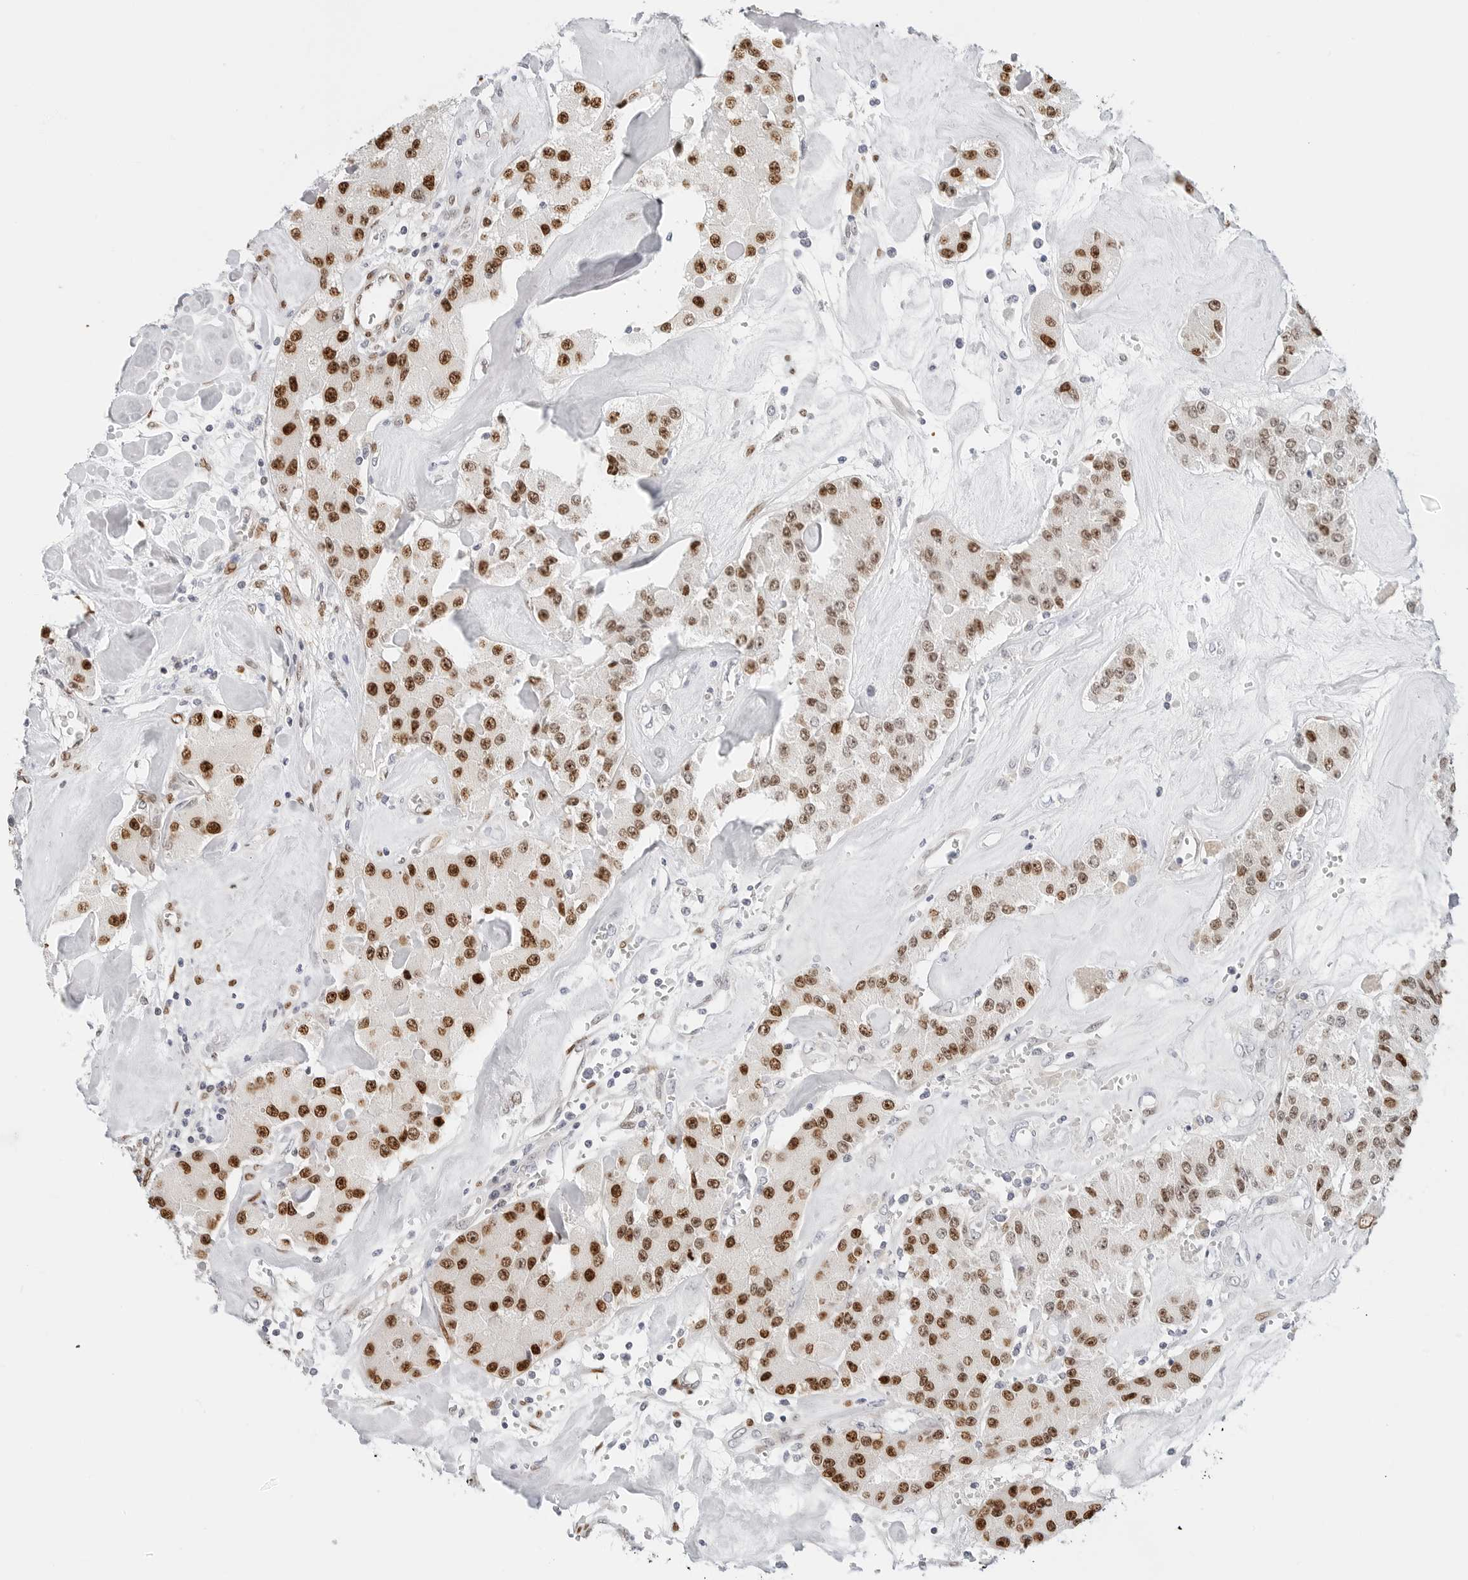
{"staining": {"intensity": "strong", "quantity": ">75%", "location": "nuclear"}, "tissue": "carcinoid", "cell_type": "Tumor cells", "image_type": "cancer", "snomed": [{"axis": "morphology", "description": "Carcinoid, malignant, NOS"}, {"axis": "topography", "description": "Pancreas"}], "caption": "A brown stain labels strong nuclear positivity of a protein in human carcinoid tumor cells.", "gene": "SPIDR", "patient": {"sex": "male", "age": 41}}